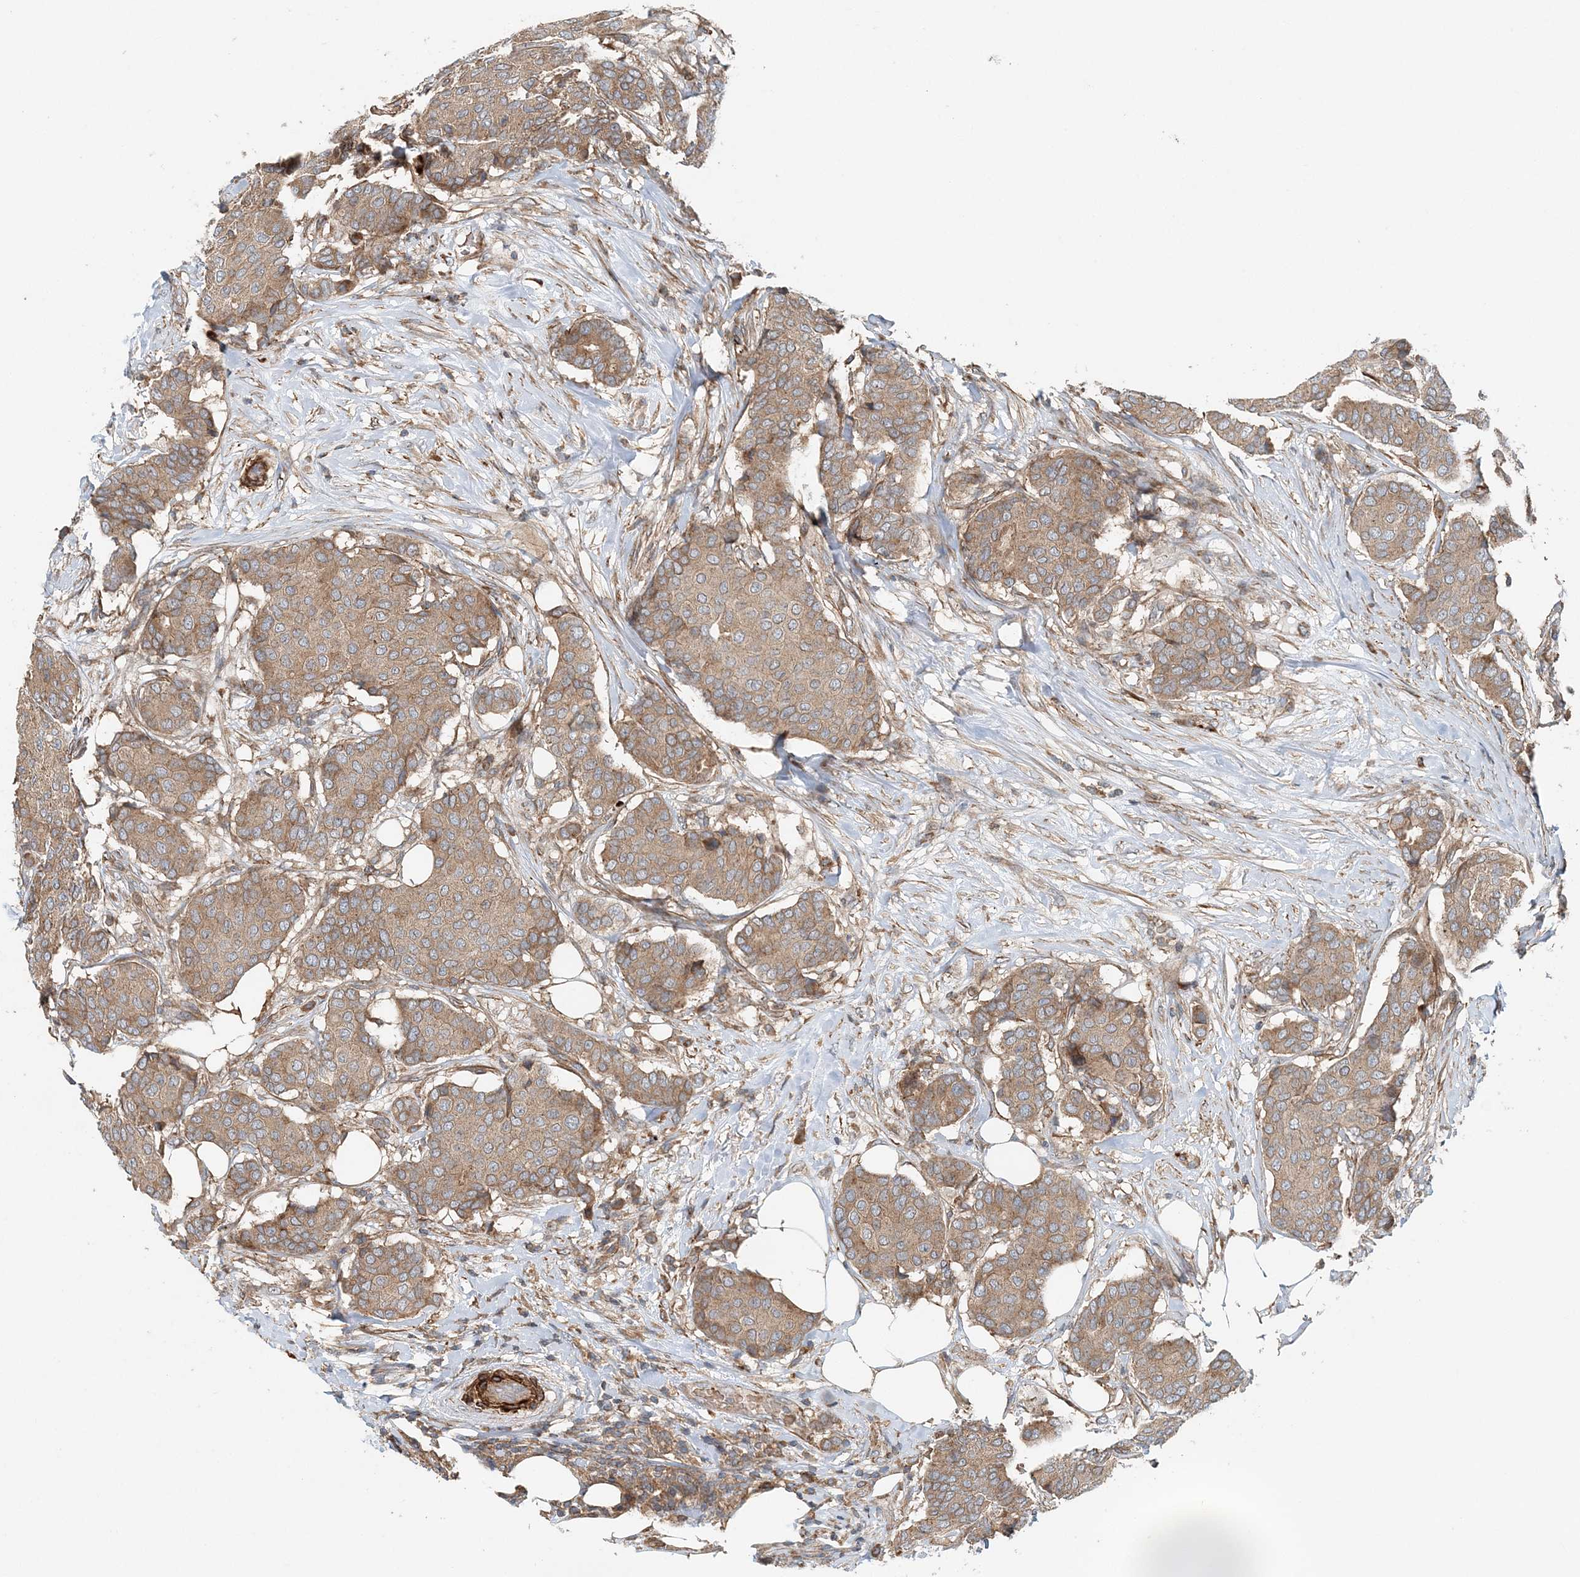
{"staining": {"intensity": "weak", "quantity": ">75%", "location": "cytoplasmic/membranous"}, "tissue": "breast cancer", "cell_type": "Tumor cells", "image_type": "cancer", "snomed": [{"axis": "morphology", "description": "Duct carcinoma"}, {"axis": "topography", "description": "Breast"}], "caption": "Protein staining of infiltrating ductal carcinoma (breast) tissue exhibits weak cytoplasmic/membranous expression in approximately >75% of tumor cells. The staining was performed using DAB to visualize the protein expression in brown, while the nuclei were stained in blue with hematoxylin (Magnification: 20x).", "gene": "TTI1", "patient": {"sex": "female", "age": 75}}